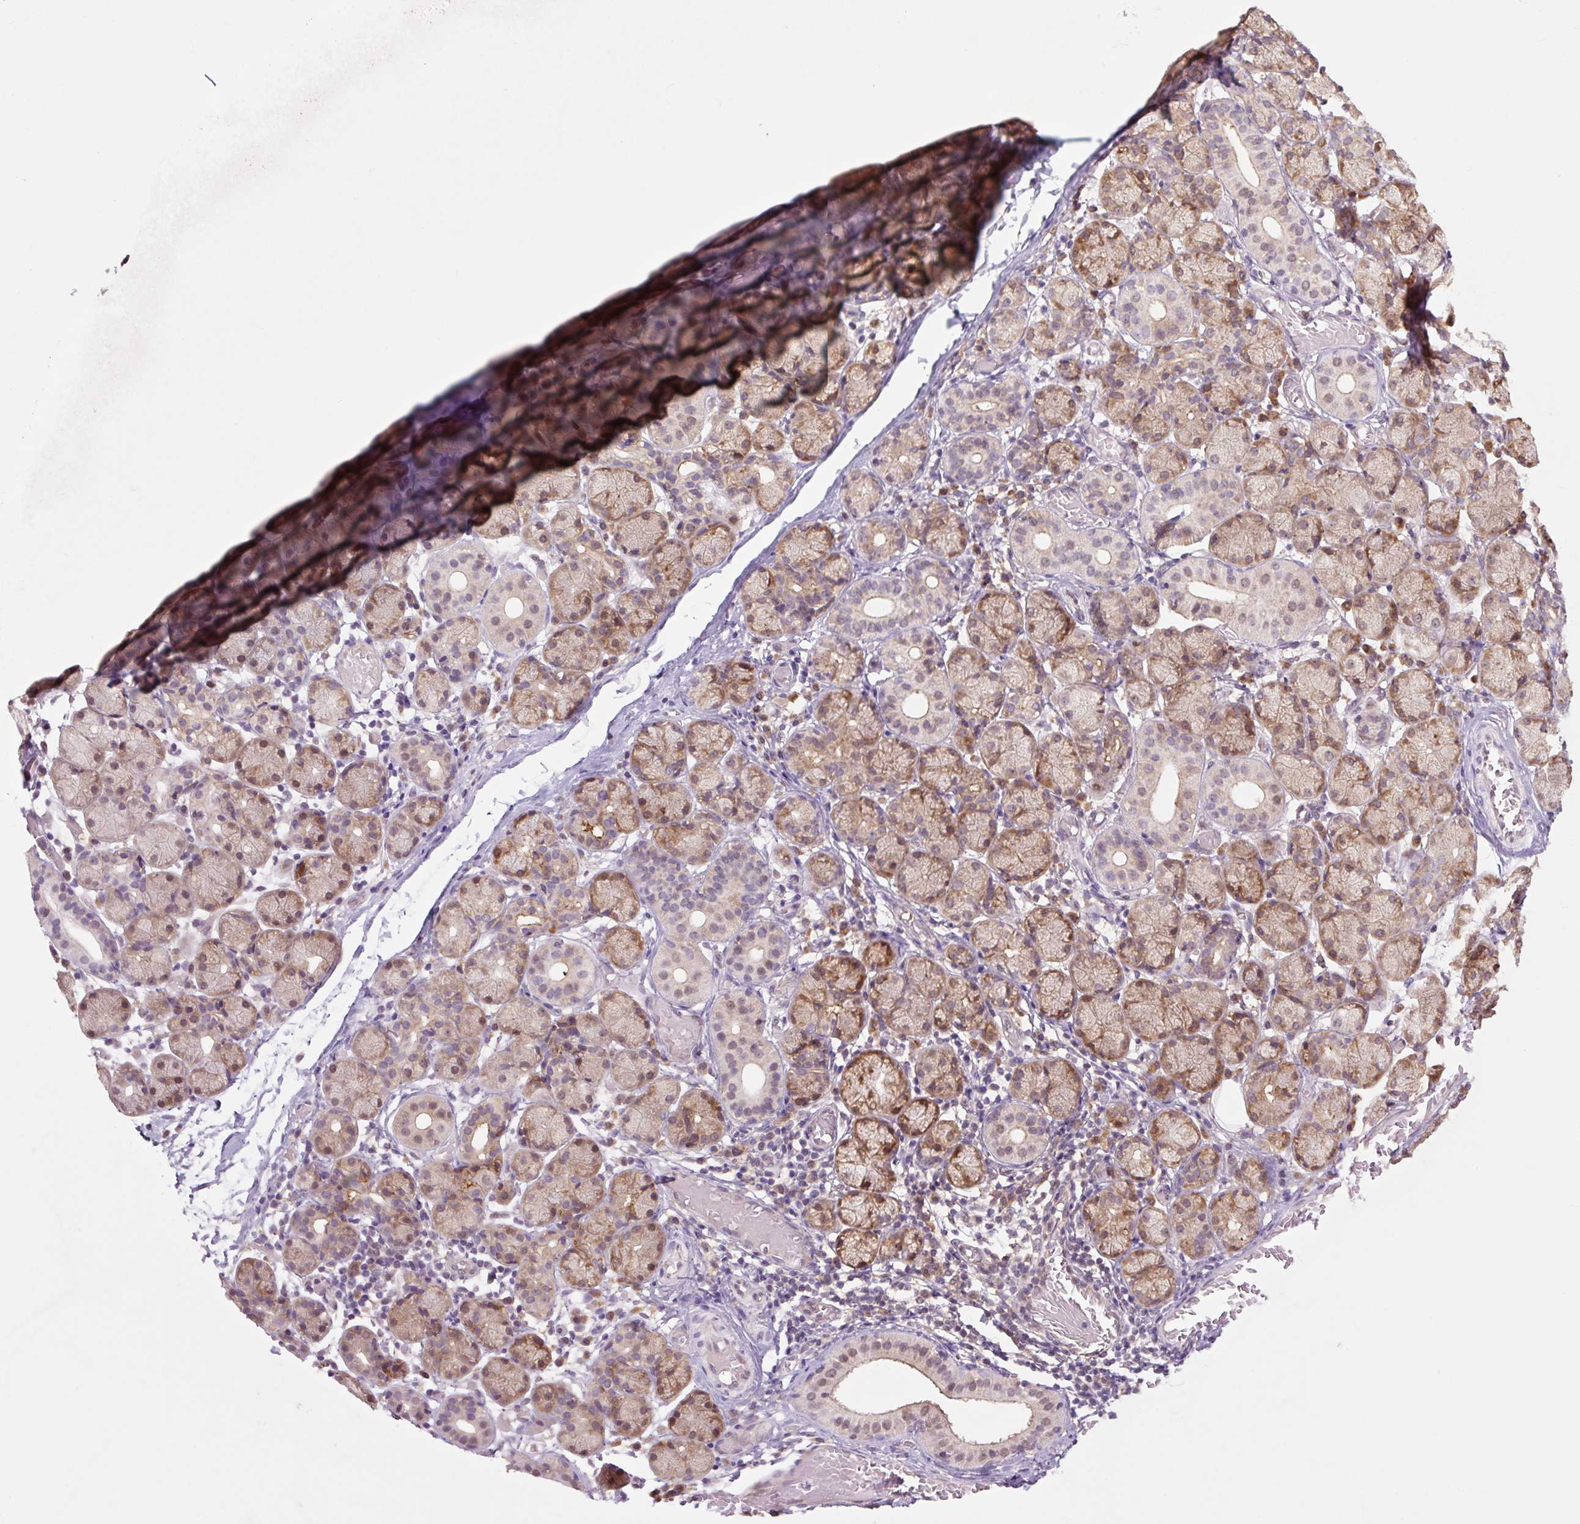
{"staining": {"intensity": "moderate", "quantity": ">75%", "location": "cytoplasmic/membranous,nuclear"}, "tissue": "salivary gland", "cell_type": "Glandular cells", "image_type": "normal", "snomed": [{"axis": "morphology", "description": "Normal tissue, NOS"}, {"axis": "topography", "description": "Salivary gland"}], "caption": "Glandular cells demonstrate medium levels of moderate cytoplasmic/membranous,nuclear expression in approximately >75% of cells in benign salivary gland. (brown staining indicates protein expression, while blue staining denotes nuclei).", "gene": "TPT1", "patient": {"sex": "female", "age": 24}}